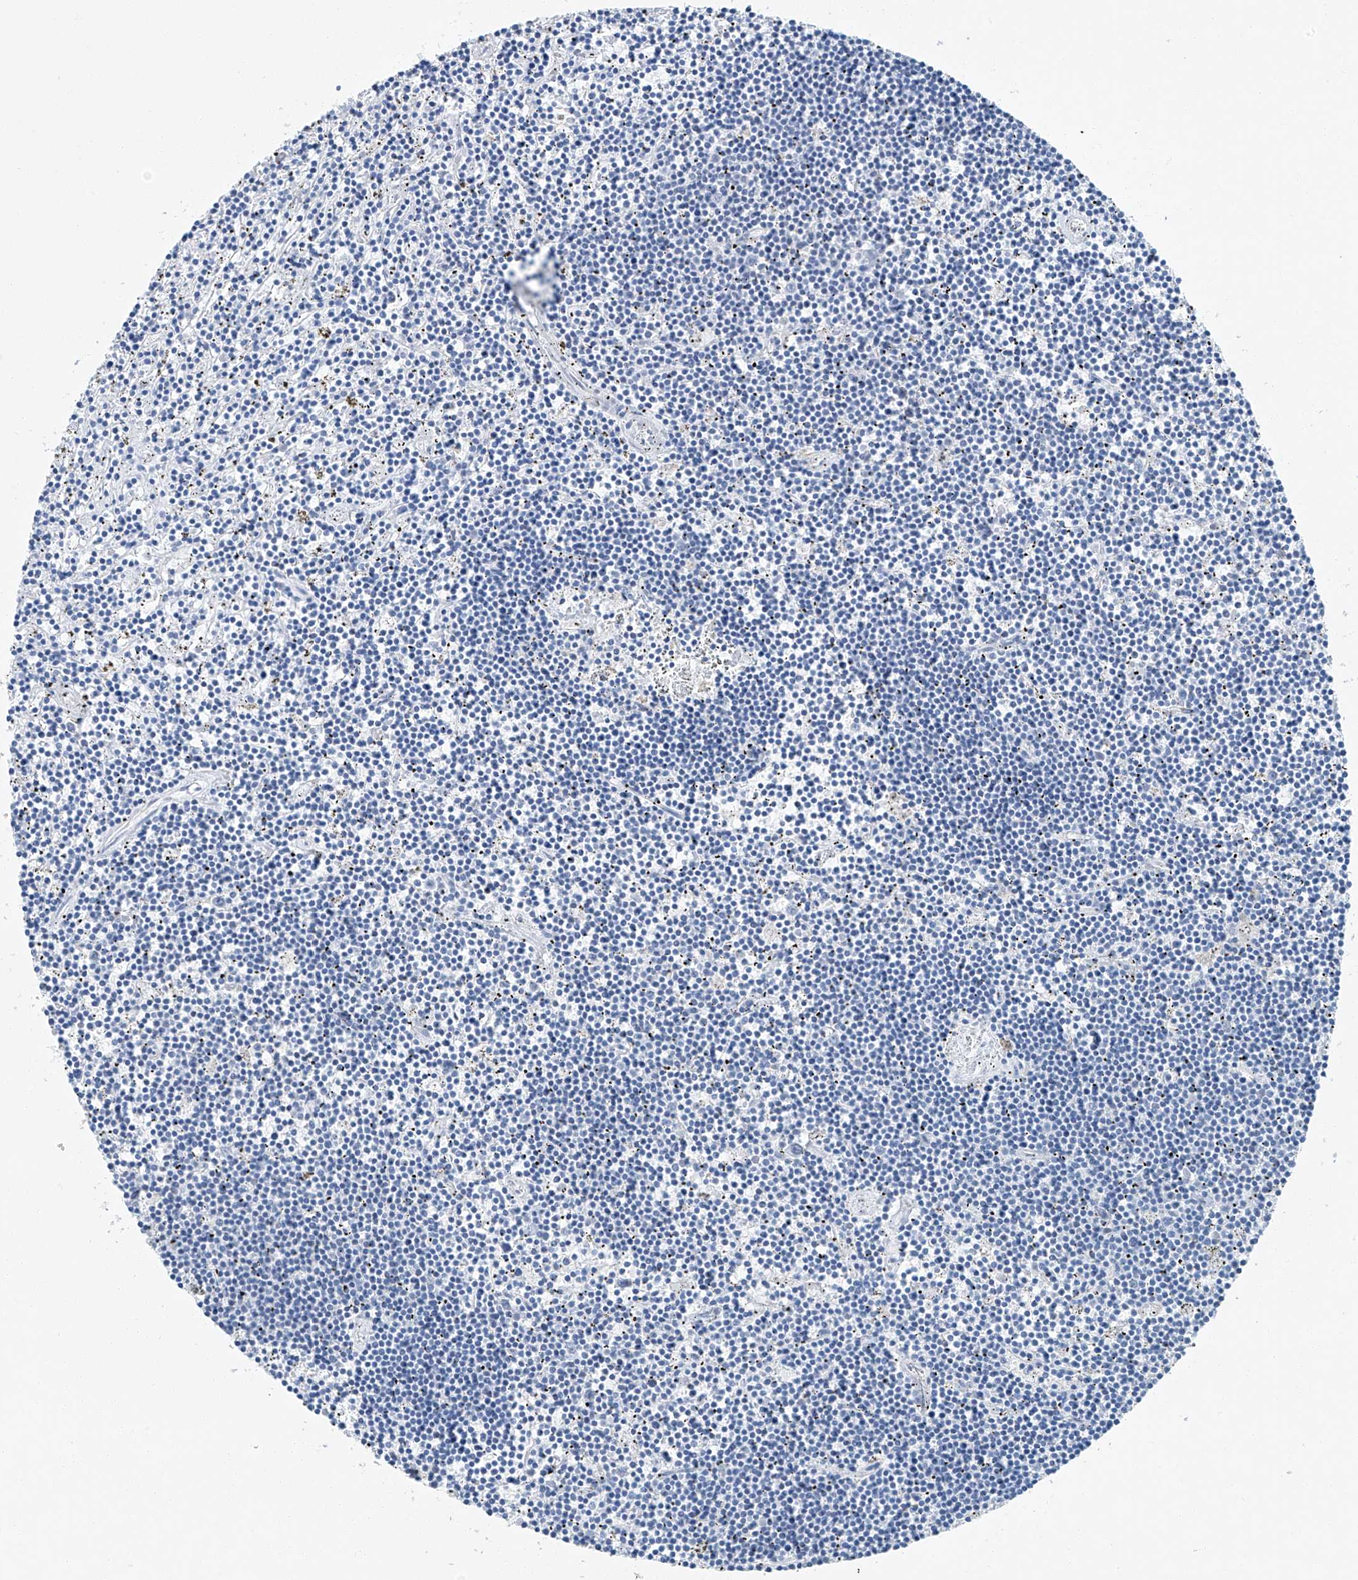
{"staining": {"intensity": "negative", "quantity": "none", "location": "none"}, "tissue": "lymphoma", "cell_type": "Tumor cells", "image_type": "cancer", "snomed": [{"axis": "morphology", "description": "Malignant lymphoma, non-Hodgkin's type, Low grade"}, {"axis": "topography", "description": "Spleen"}], "caption": "Immunohistochemistry (IHC) of human lymphoma shows no staining in tumor cells.", "gene": "C1orf87", "patient": {"sex": "male", "age": 76}}